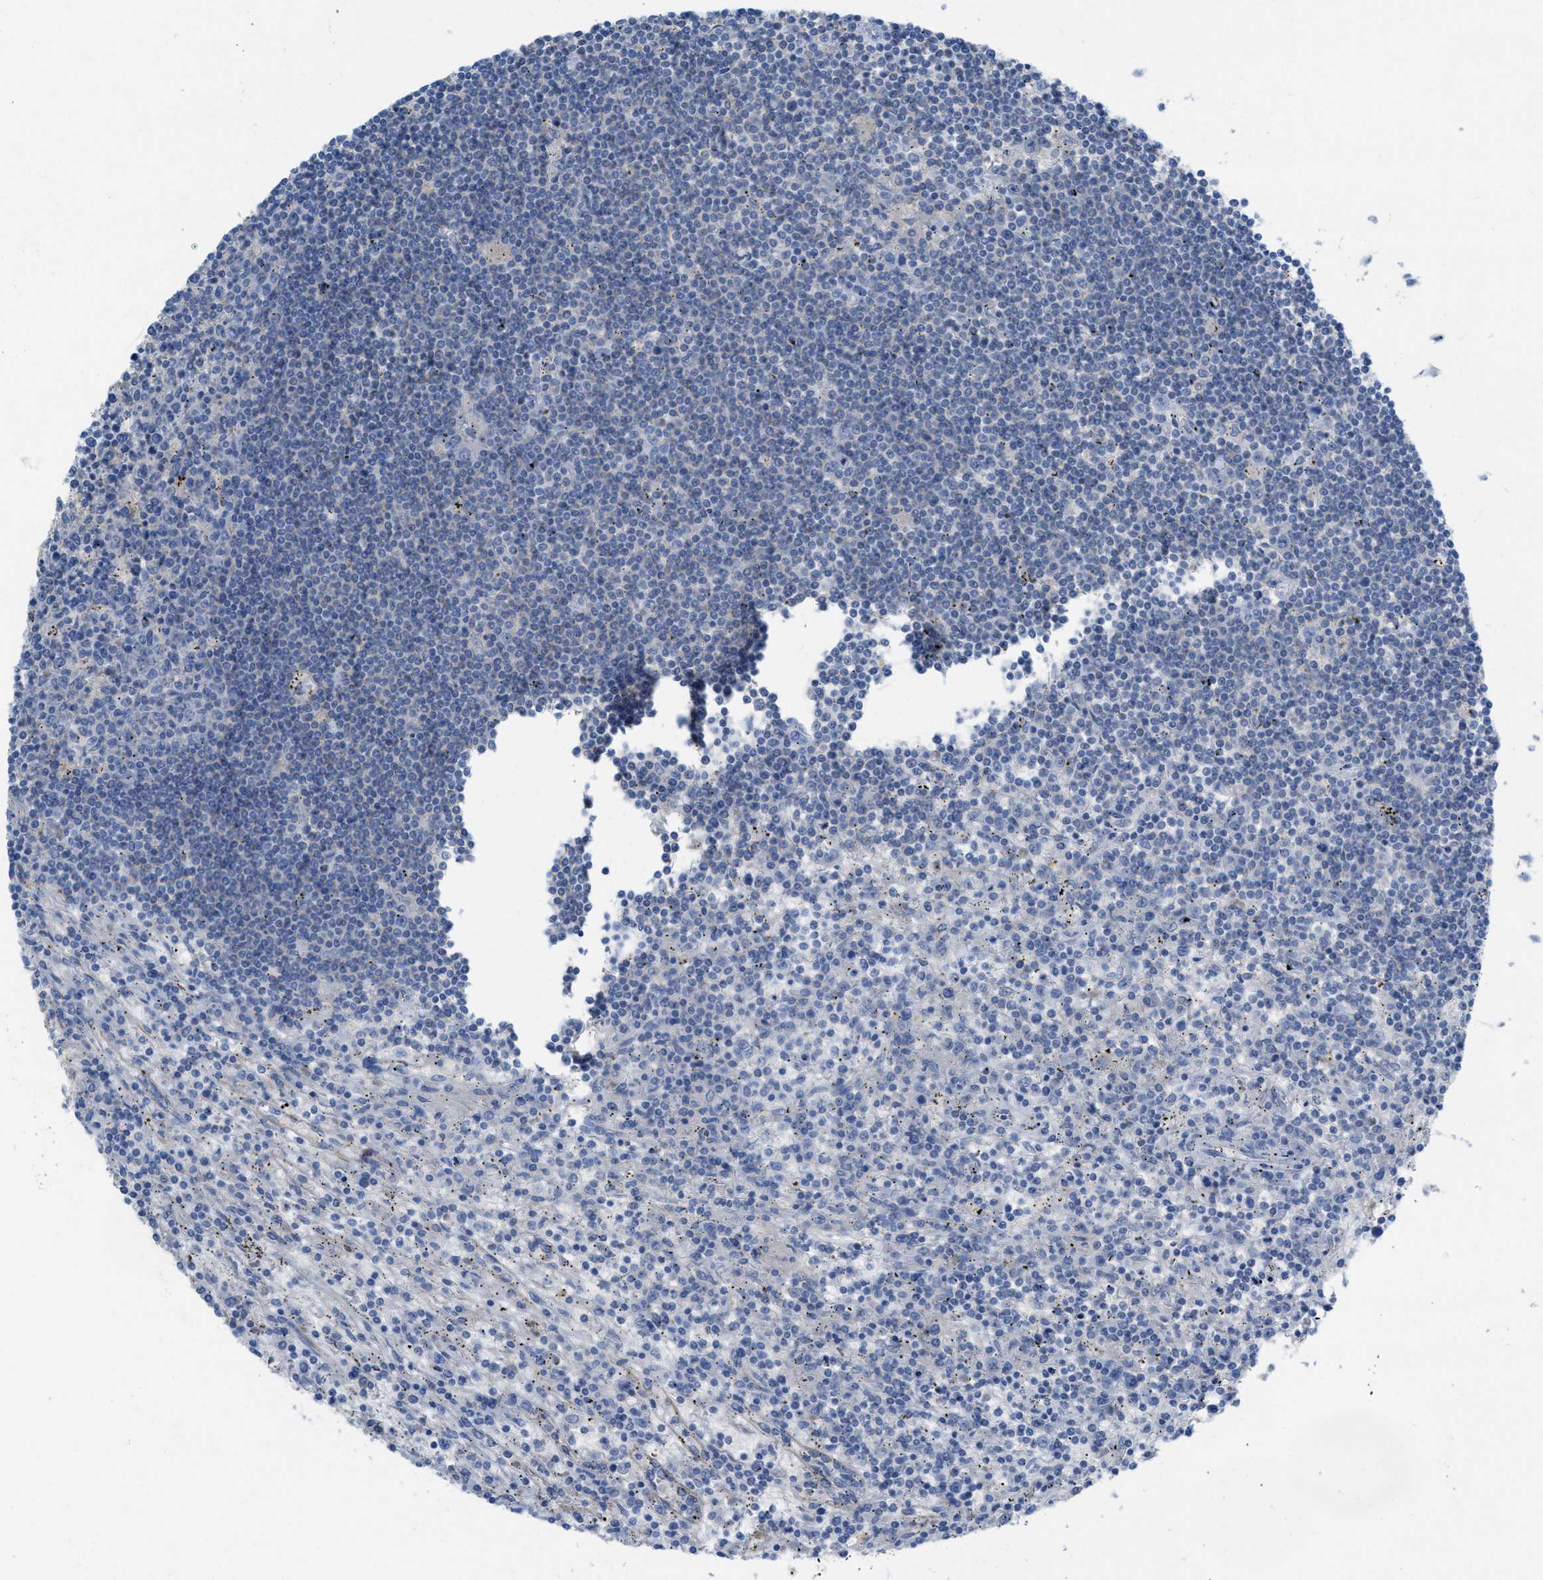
{"staining": {"intensity": "negative", "quantity": "none", "location": "none"}, "tissue": "lymphoma", "cell_type": "Tumor cells", "image_type": "cancer", "snomed": [{"axis": "morphology", "description": "Malignant lymphoma, non-Hodgkin's type, Low grade"}, {"axis": "topography", "description": "Spleen"}], "caption": "Malignant lymphoma, non-Hodgkin's type (low-grade) stained for a protein using IHC exhibits no staining tumor cells.", "gene": "CNNM4", "patient": {"sex": "male", "age": 76}}